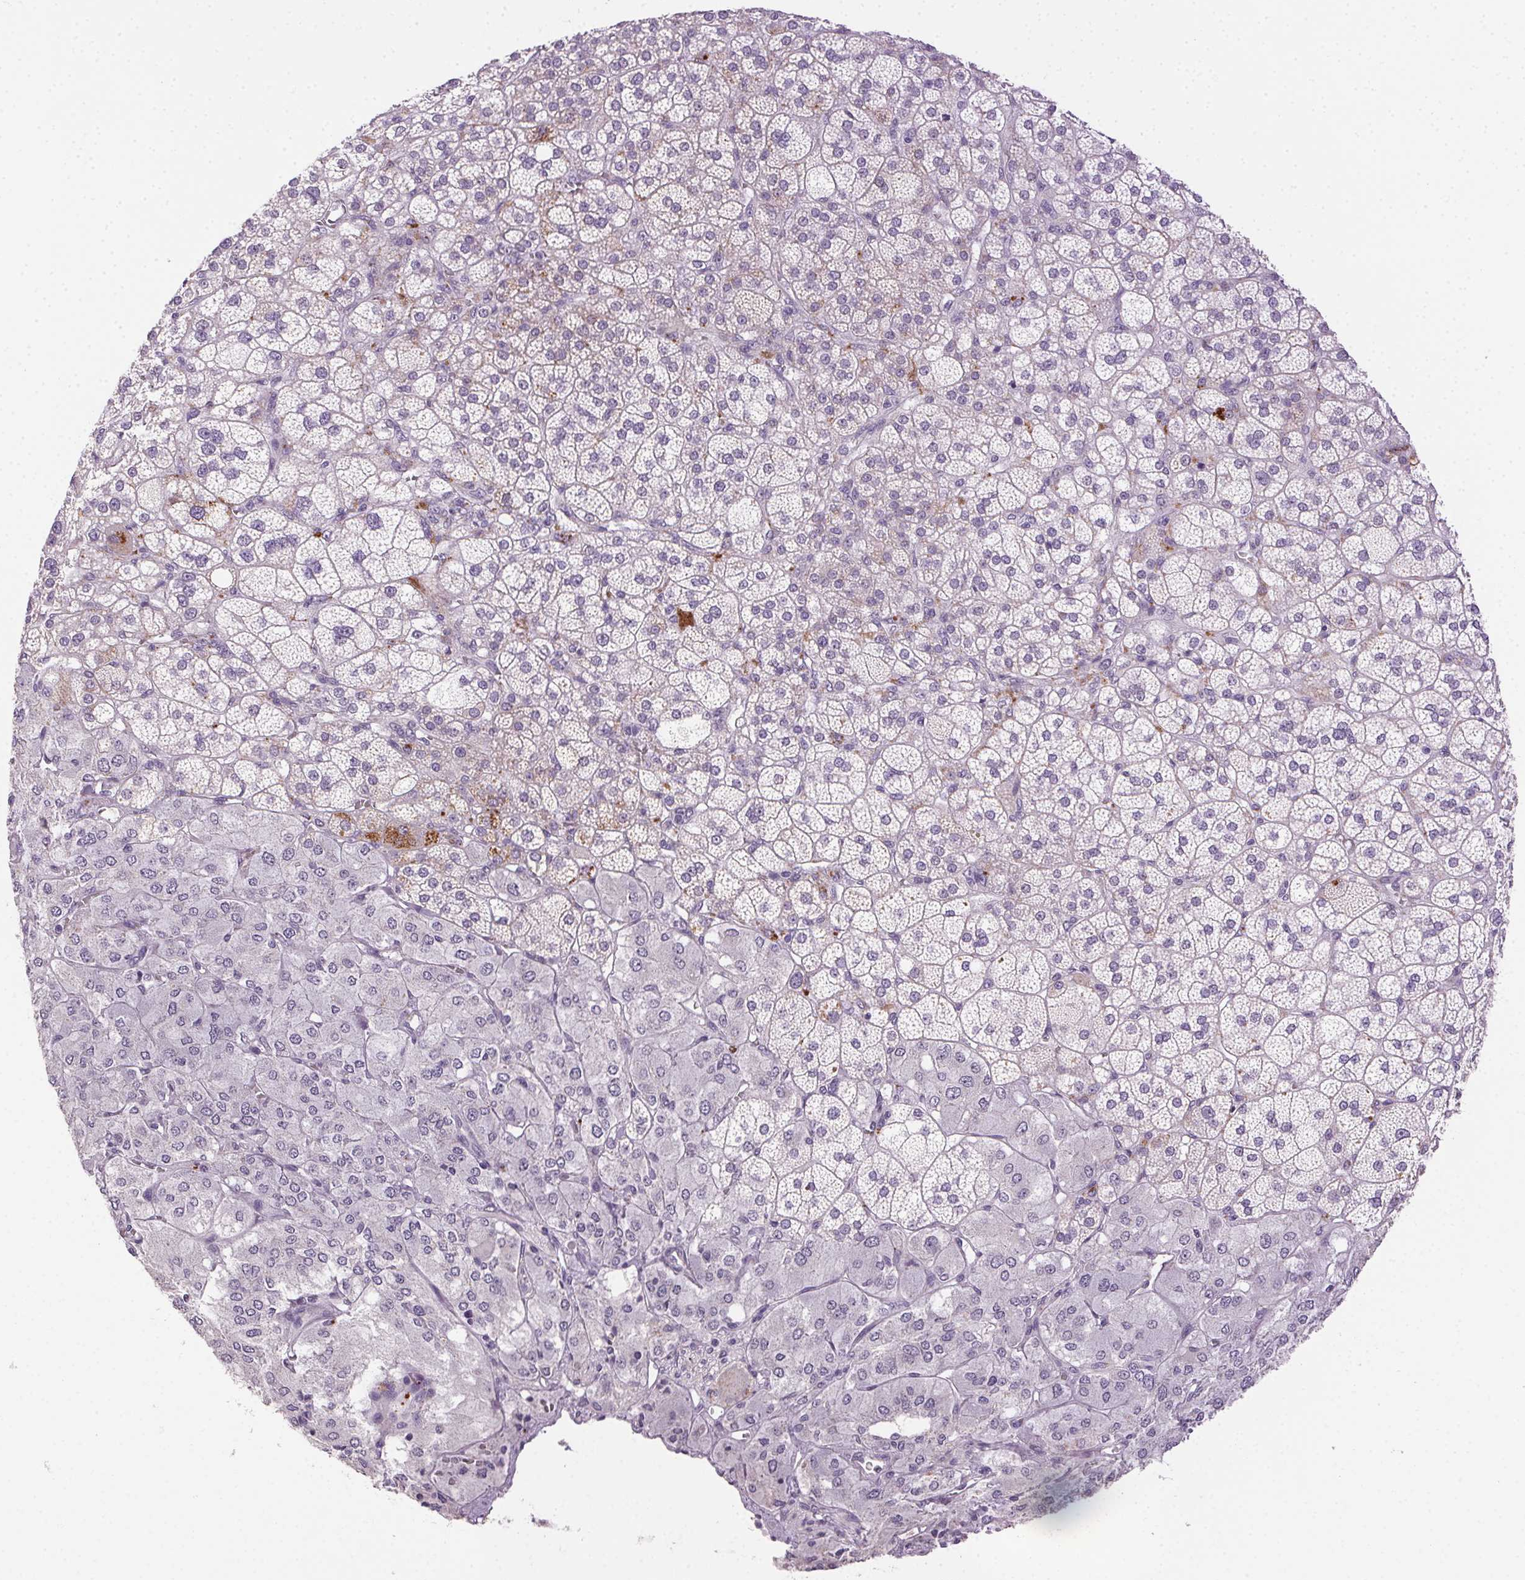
{"staining": {"intensity": "moderate", "quantity": "<25%", "location": "cytoplasmic/membranous"}, "tissue": "adrenal gland", "cell_type": "Glandular cells", "image_type": "normal", "snomed": [{"axis": "morphology", "description": "Normal tissue, NOS"}, {"axis": "topography", "description": "Adrenal gland"}], "caption": "Moderate cytoplasmic/membranous staining for a protein is appreciated in approximately <25% of glandular cells of unremarkable adrenal gland using IHC.", "gene": "AKAP5", "patient": {"sex": "female", "age": 60}}